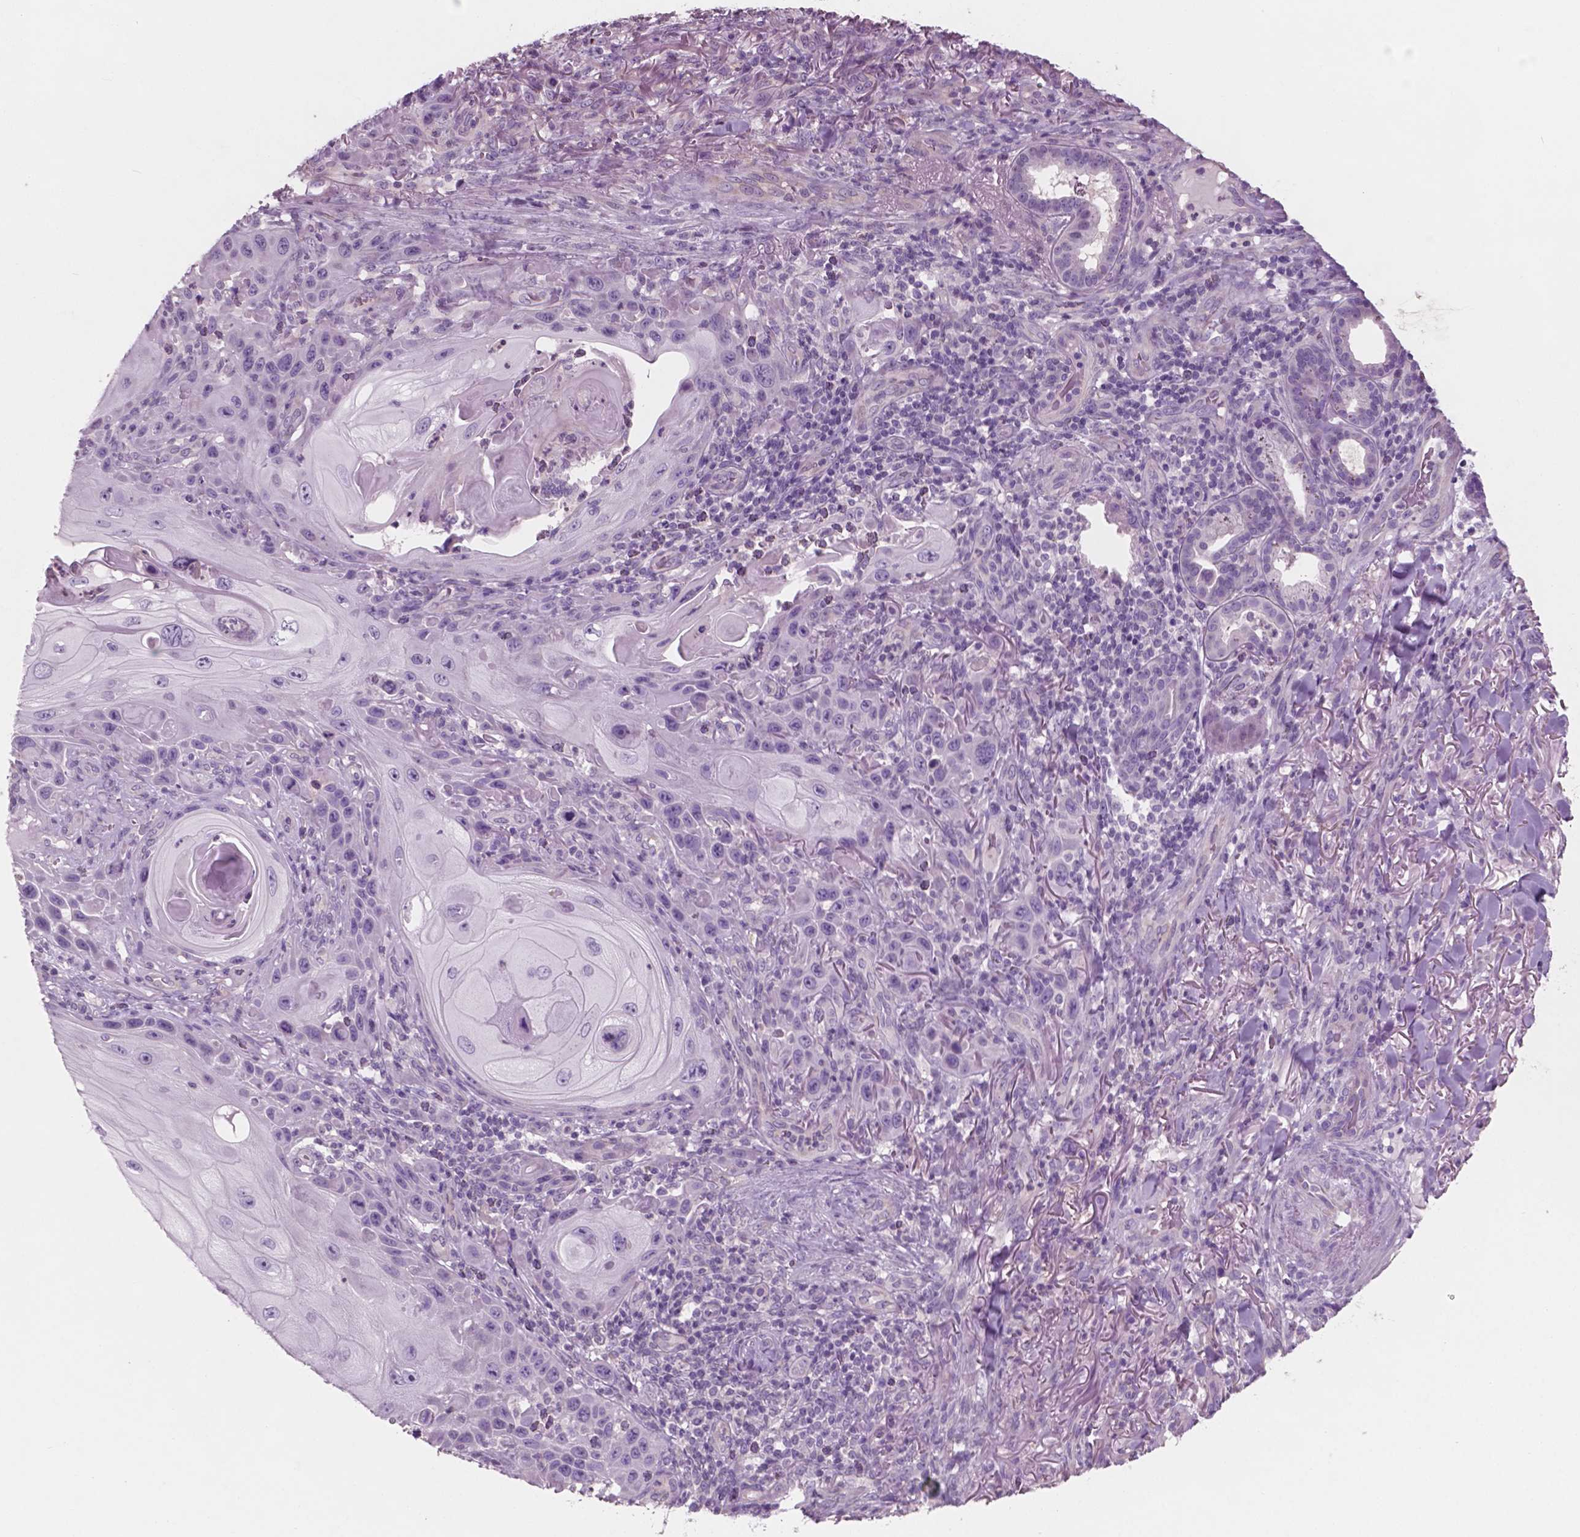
{"staining": {"intensity": "negative", "quantity": "none", "location": "none"}, "tissue": "skin cancer", "cell_type": "Tumor cells", "image_type": "cancer", "snomed": [{"axis": "morphology", "description": "Squamous cell carcinoma, NOS"}, {"axis": "topography", "description": "Skin"}], "caption": "Immunohistochemistry of skin cancer (squamous cell carcinoma) exhibits no positivity in tumor cells. Brightfield microscopy of immunohistochemistry stained with DAB (brown) and hematoxylin (blue), captured at high magnification.", "gene": "AWAT1", "patient": {"sex": "female", "age": 94}}